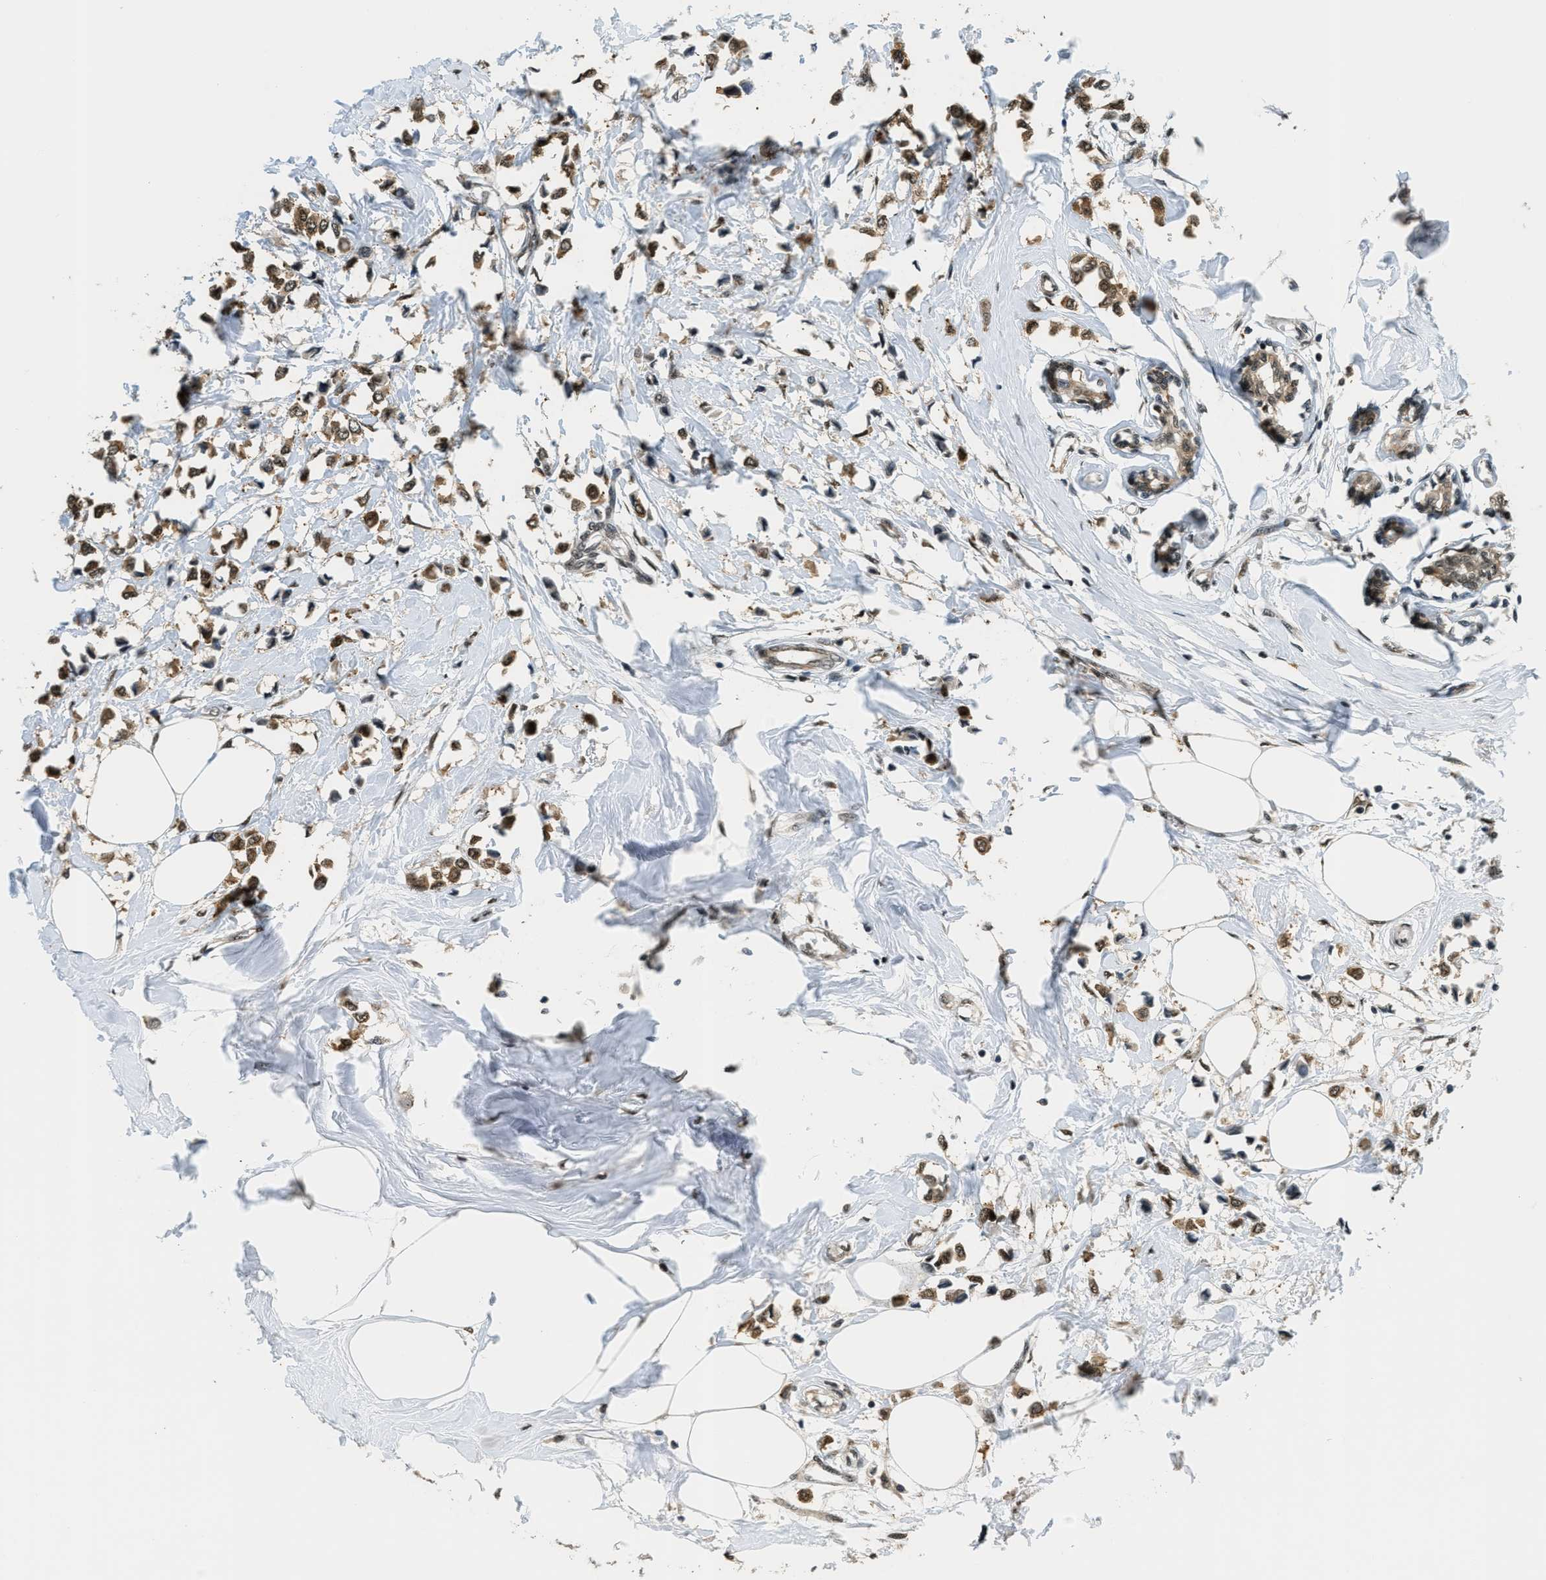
{"staining": {"intensity": "moderate", "quantity": ">75%", "location": "cytoplasmic/membranous"}, "tissue": "breast cancer", "cell_type": "Tumor cells", "image_type": "cancer", "snomed": [{"axis": "morphology", "description": "Lobular carcinoma"}, {"axis": "topography", "description": "Breast"}], "caption": "Tumor cells reveal medium levels of moderate cytoplasmic/membranous positivity in about >75% of cells in breast cancer (lobular carcinoma).", "gene": "RAB11FIP1", "patient": {"sex": "female", "age": 51}}